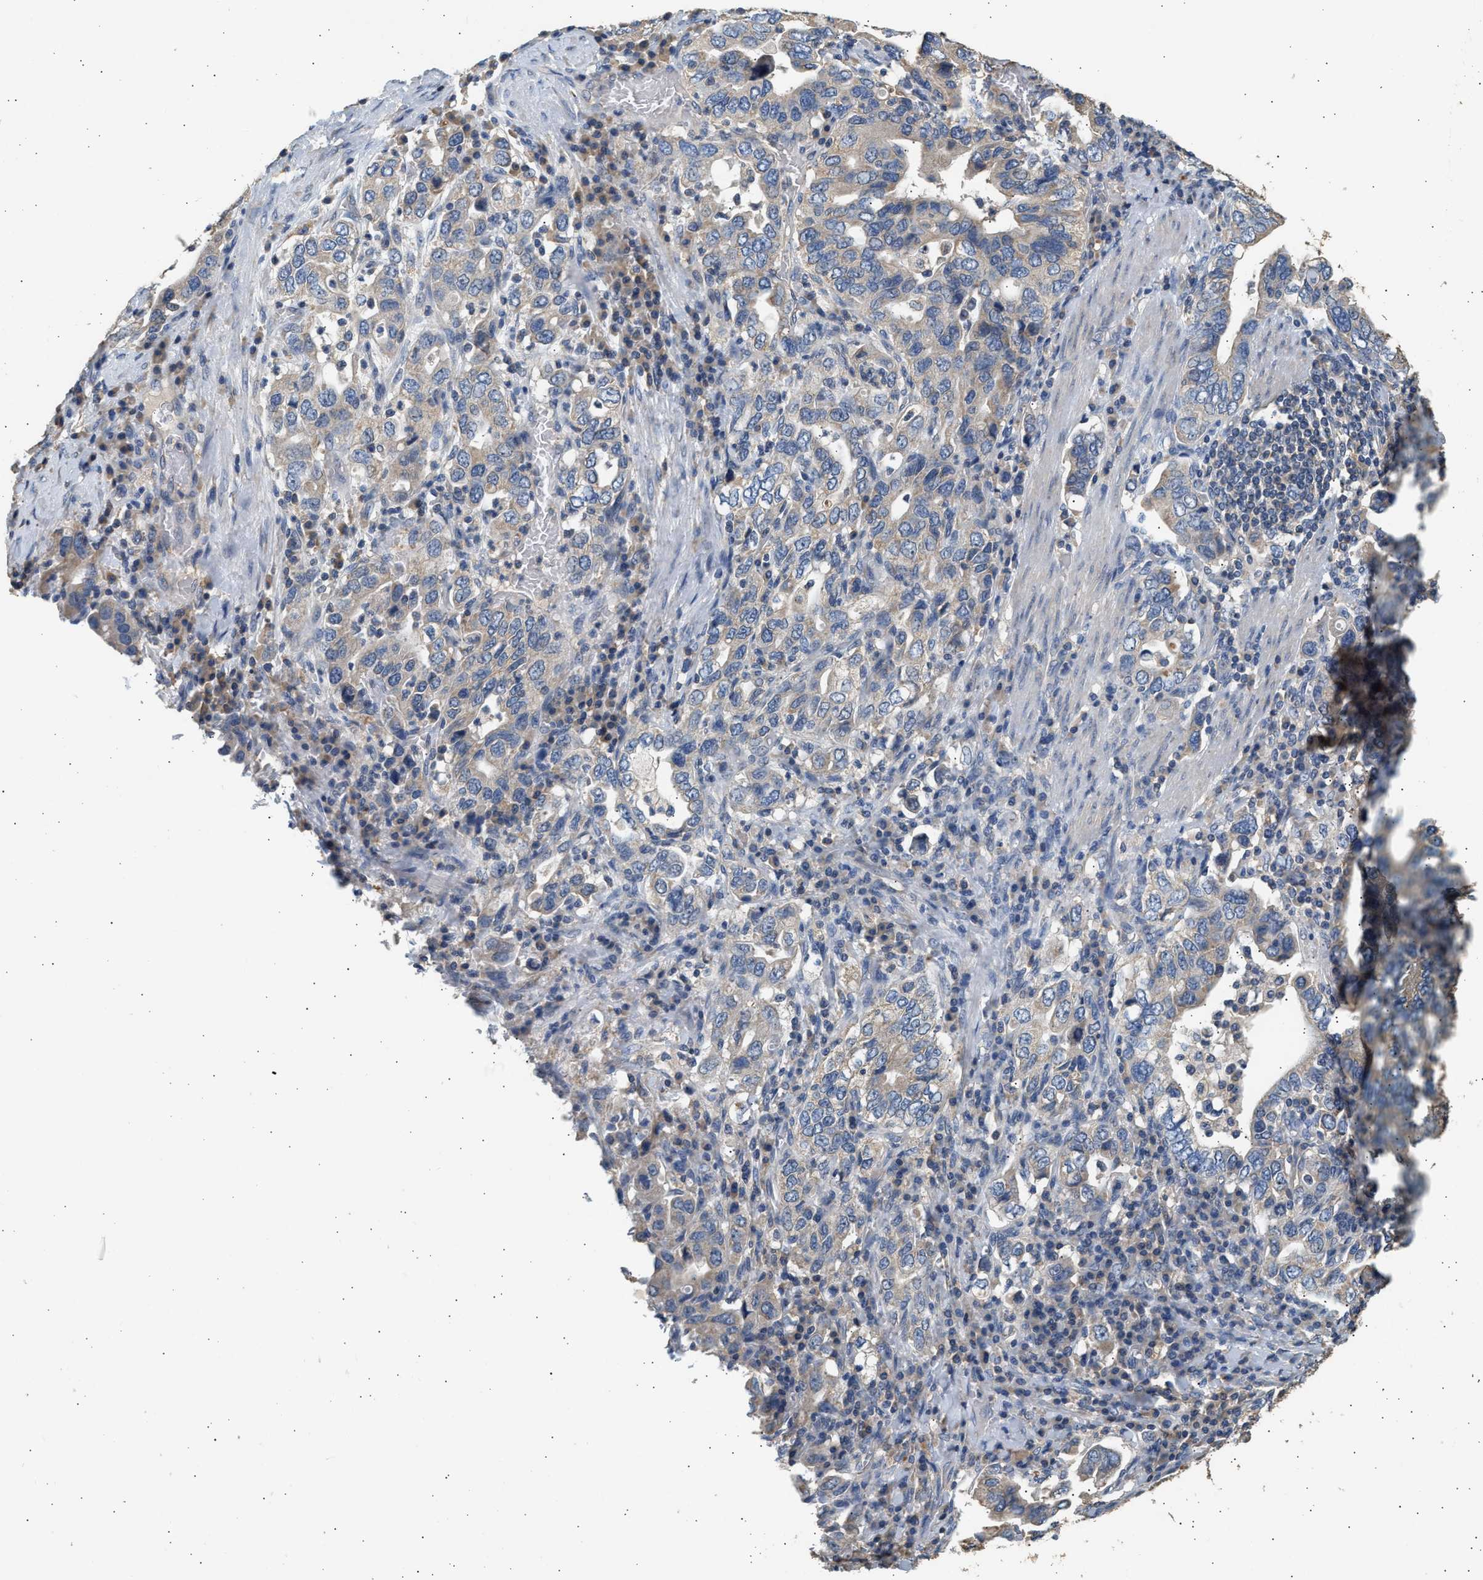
{"staining": {"intensity": "weak", "quantity": "<25%", "location": "cytoplasmic/membranous"}, "tissue": "stomach cancer", "cell_type": "Tumor cells", "image_type": "cancer", "snomed": [{"axis": "morphology", "description": "Adenocarcinoma, NOS"}, {"axis": "topography", "description": "Stomach, upper"}], "caption": "DAB immunohistochemical staining of human stomach cancer (adenocarcinoma) demonstrates no significant positivity in tumor cells.", "gene": "WDR31", "patient": {"sex": "male", "age": 62}}